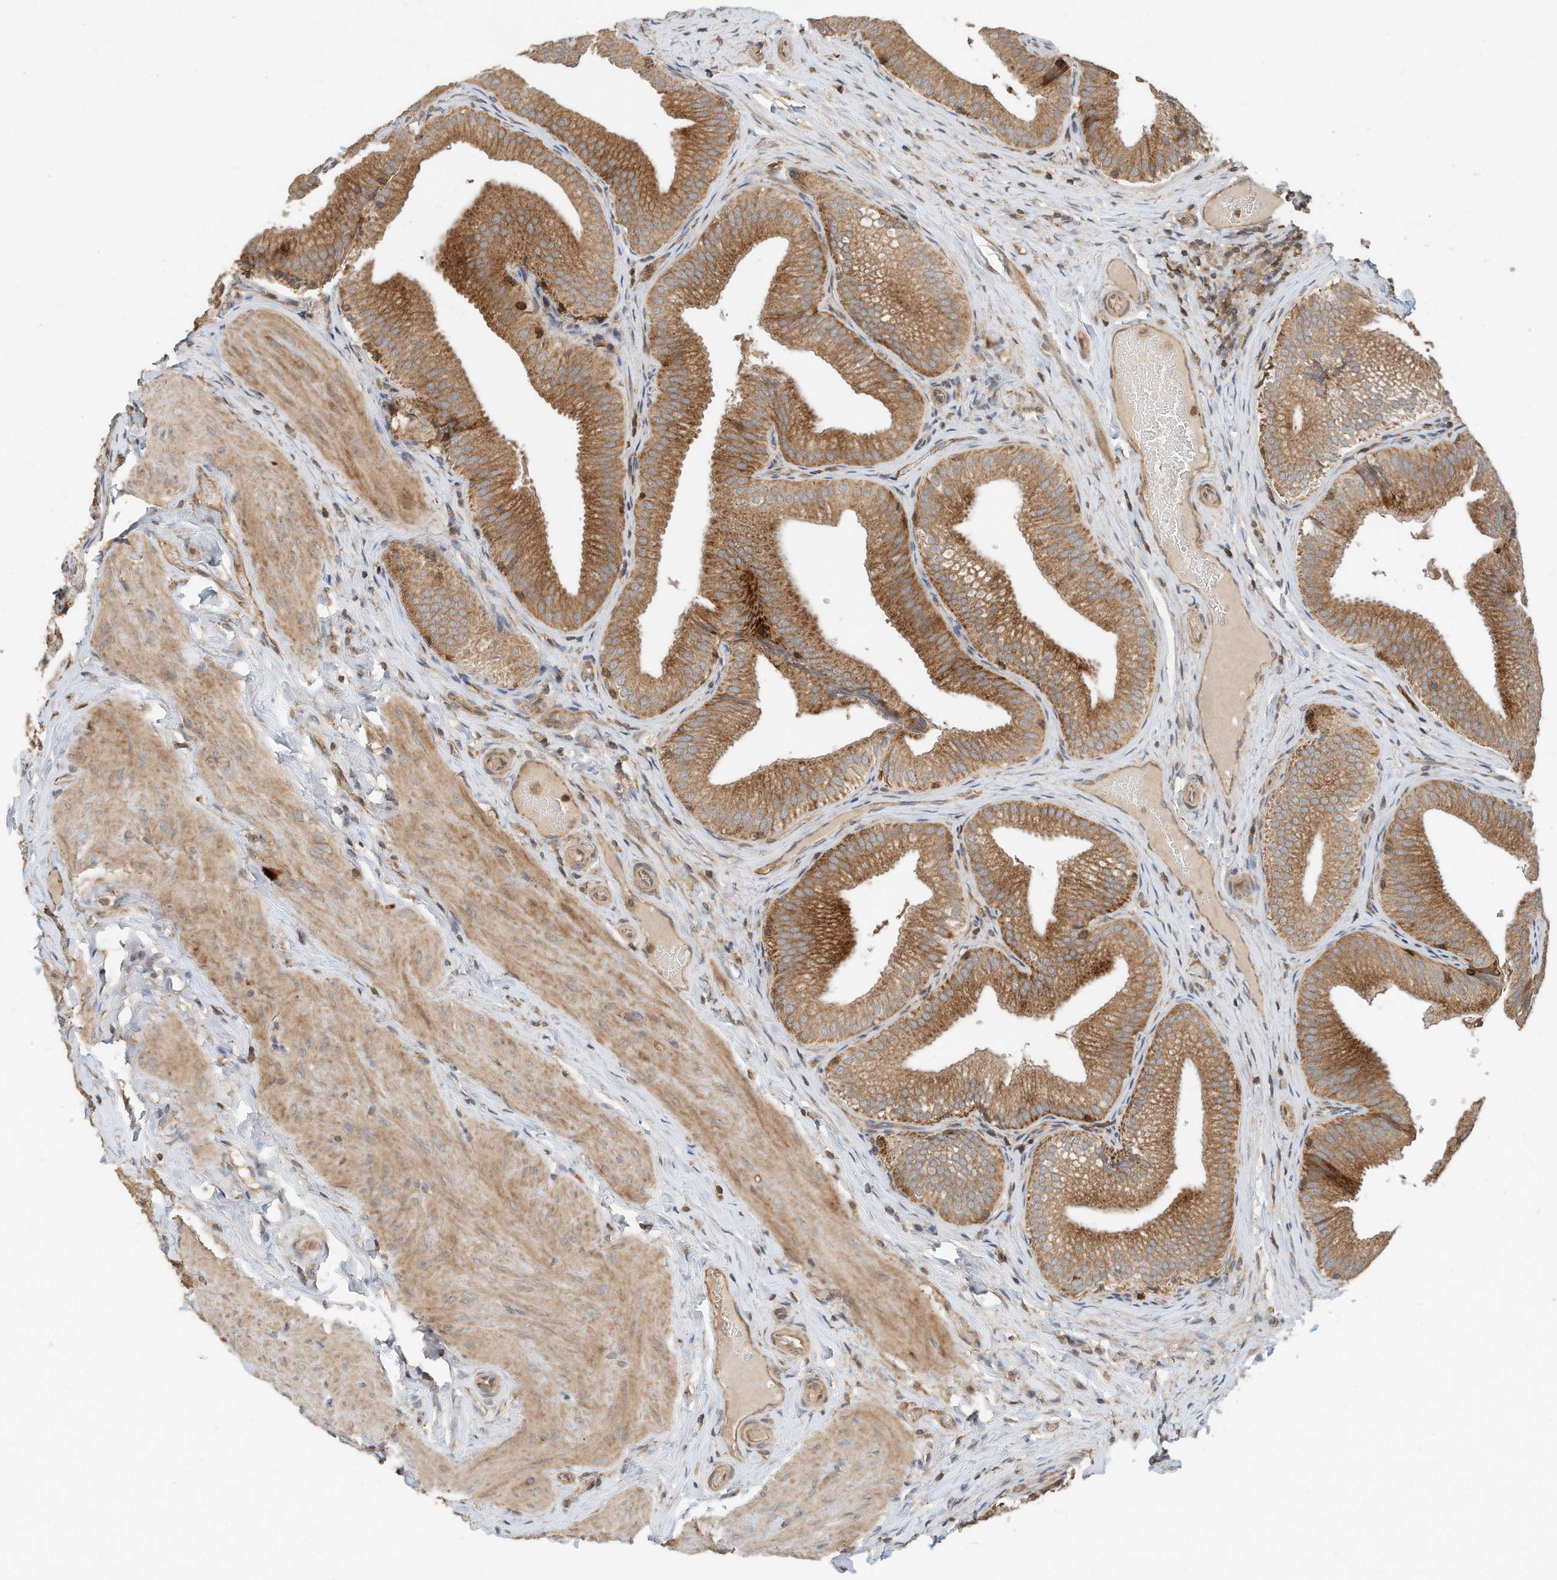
{"staining": {"intensity": "strong", "quantity": ">75%", "location": "cytoplasmic/membranous"}, "tissue": "gallbladder", "cell_type": "Glandular cells", "image_type": "normal", "snomed": [{"axis": "morphology", "description": "Normal tissue, NOS"}, {"axis": "topography", "description": "Gallbladder"}], "caption": "Brown immunohistochemical staining in benign human gallbladder reveals strong cytoplasmic/membranous staining in approximately >75% of glandular cells. (IHC, brightfield microscopy, high magnification).", "gene": "CPAMD8", "patient": {"sex": "female", "age": 30}}